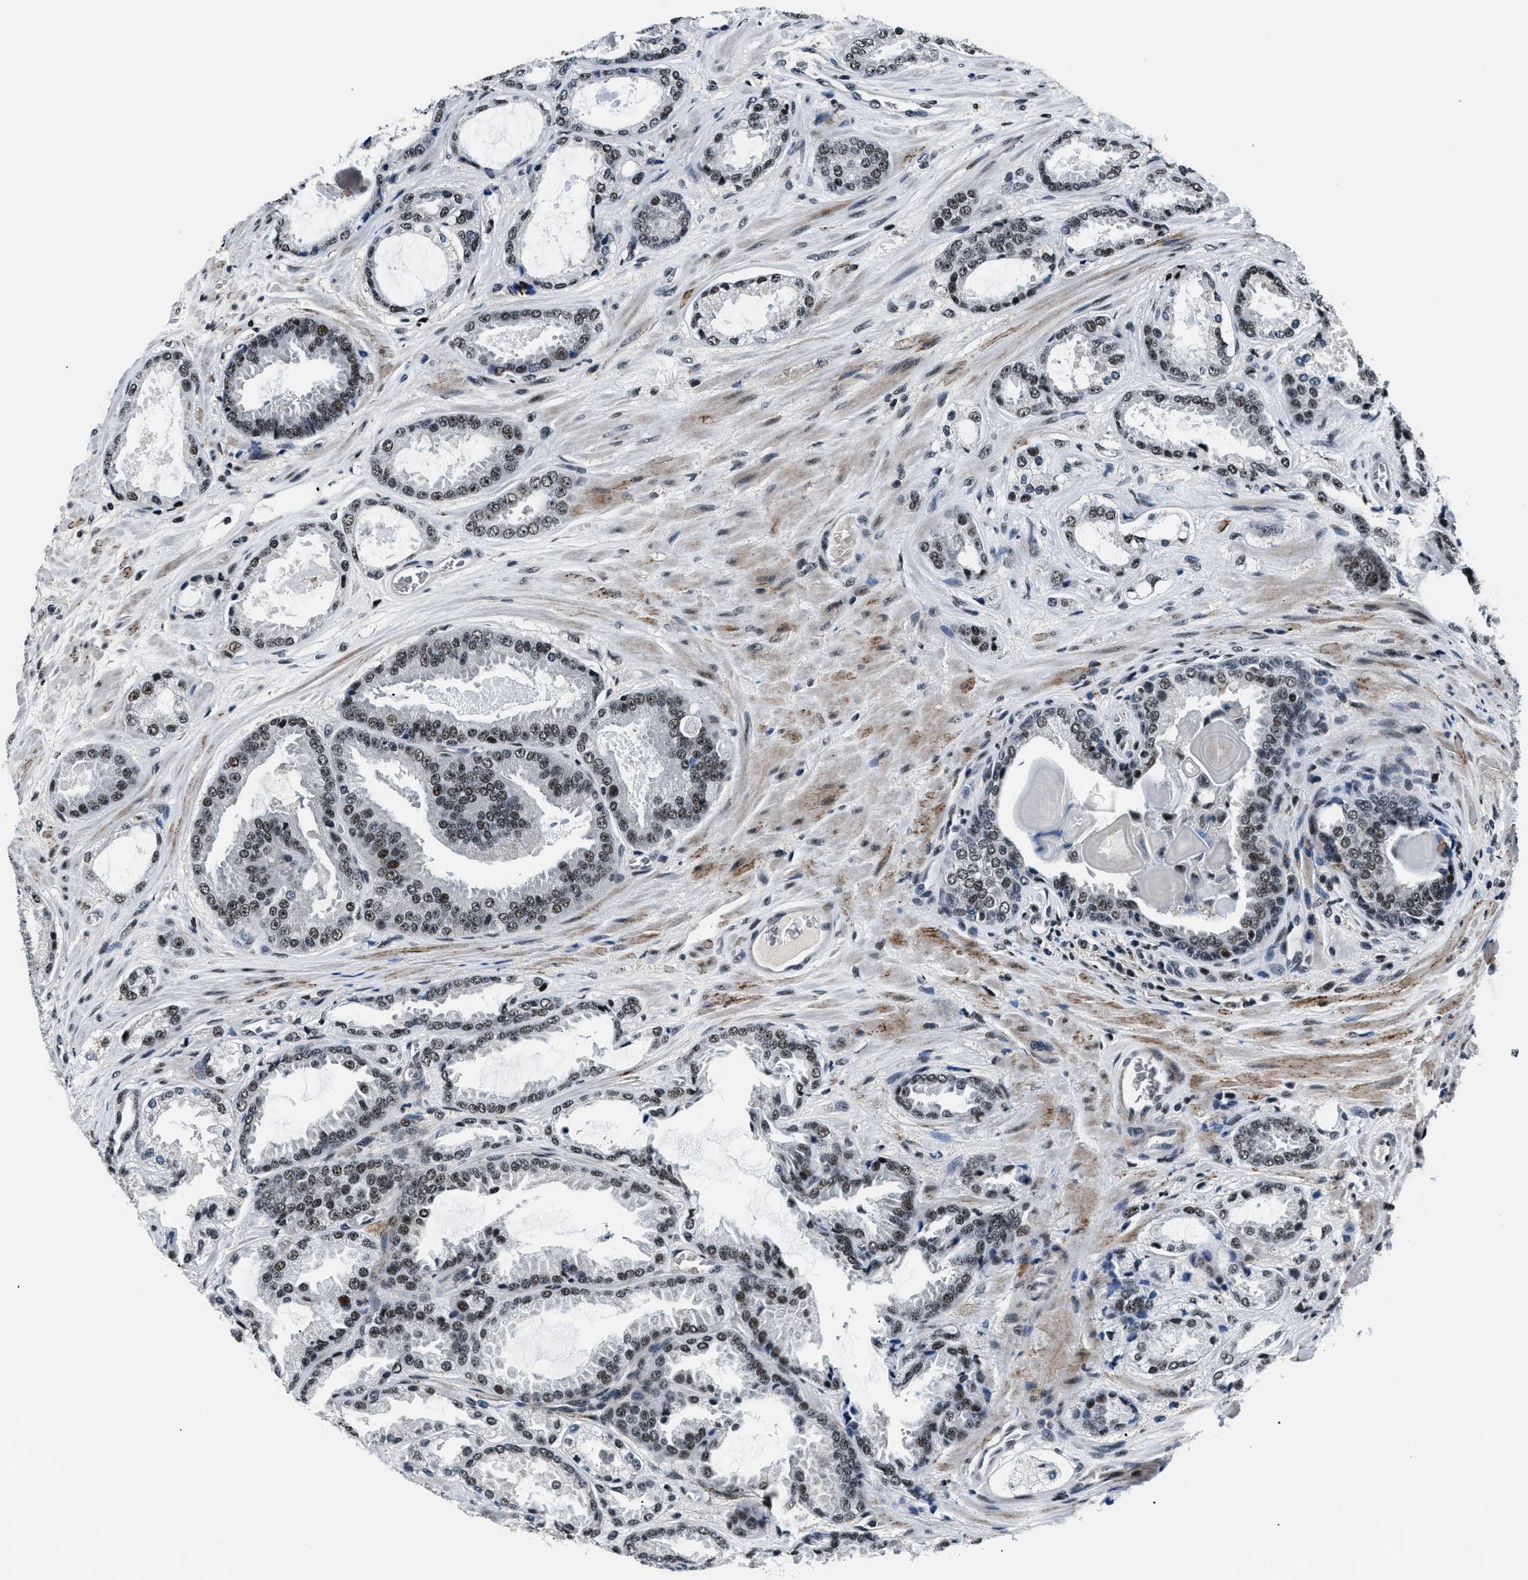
{"staining": {"intensity": "strong", "quantity": ">75%", "location": "nuclear"}, "tissue": "prostate cancer", "cell_type": "Tumor cells", "image_type": "cancer", "snomed": [{"axis": "morphology", "description": "Adenocarcinoma, High grade"}, {"axis": "topography", "description": "Prostate"}], "caption": "A micrograph of adenocarcinoma (high-grade) (prostate) stained for a protein exhibits strong nuclear brown staining in tumor cells. Ihc stains the protein in brown and the nuclei are stained blue.", "gene": "SMARCB1", "patient": {"sex": "male", "age": 65}}